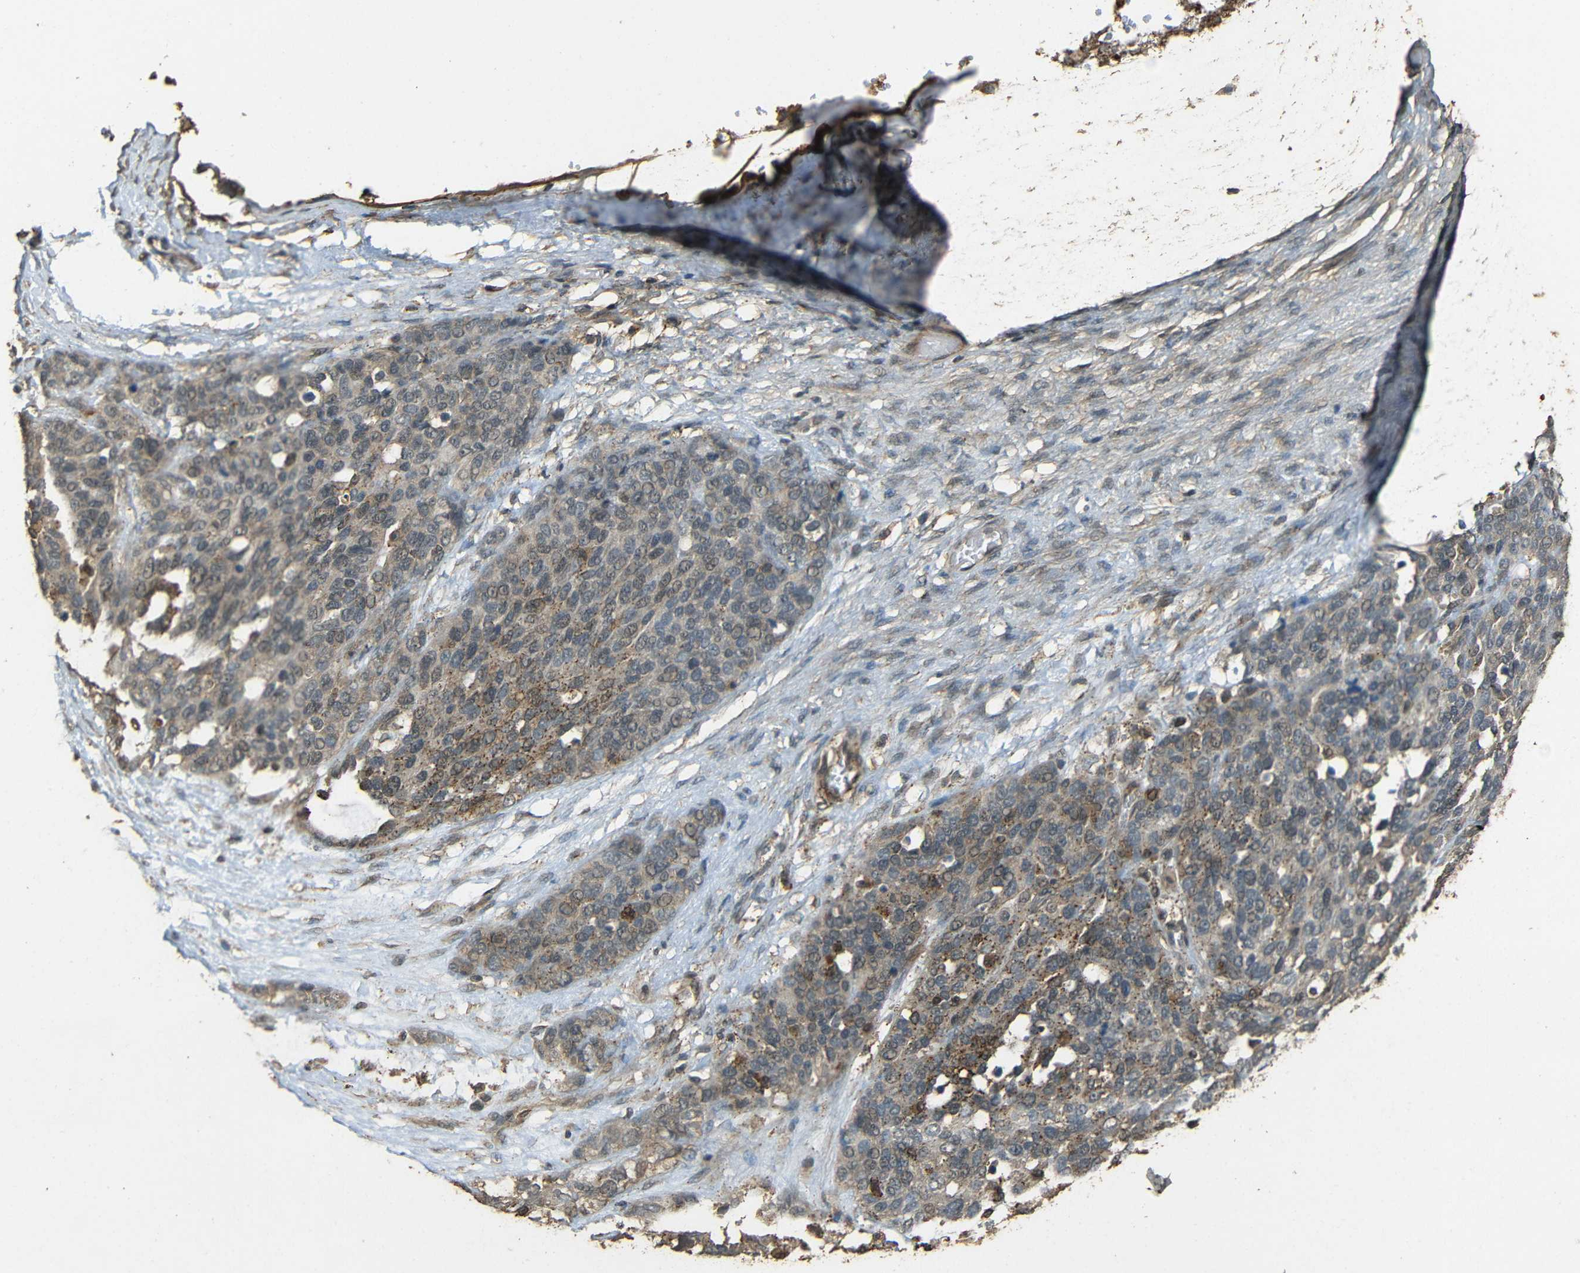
{"staining": {"intensity": "weak", "quantity": ">75%", "location": "cytoplasmic/membranous"}, "tissue": "ovarian cancer", "cell_type": "Tumor cells", "image_type": "cancer", "snomed": [{"axis": "morphology", "description": "Cystadenocarcinoma, serous, NOS"}, {"axis": "topography", "description": "Ovary"}], "caption": "Immunohistochemical staining of human ovarian serous cystadenocarcinoma shows weak cytoplasmic/membranous protein positivity in about >75% of tumor cells.", "gene": "PDE5A", "patient": {"sex": "female", "age": 44}}